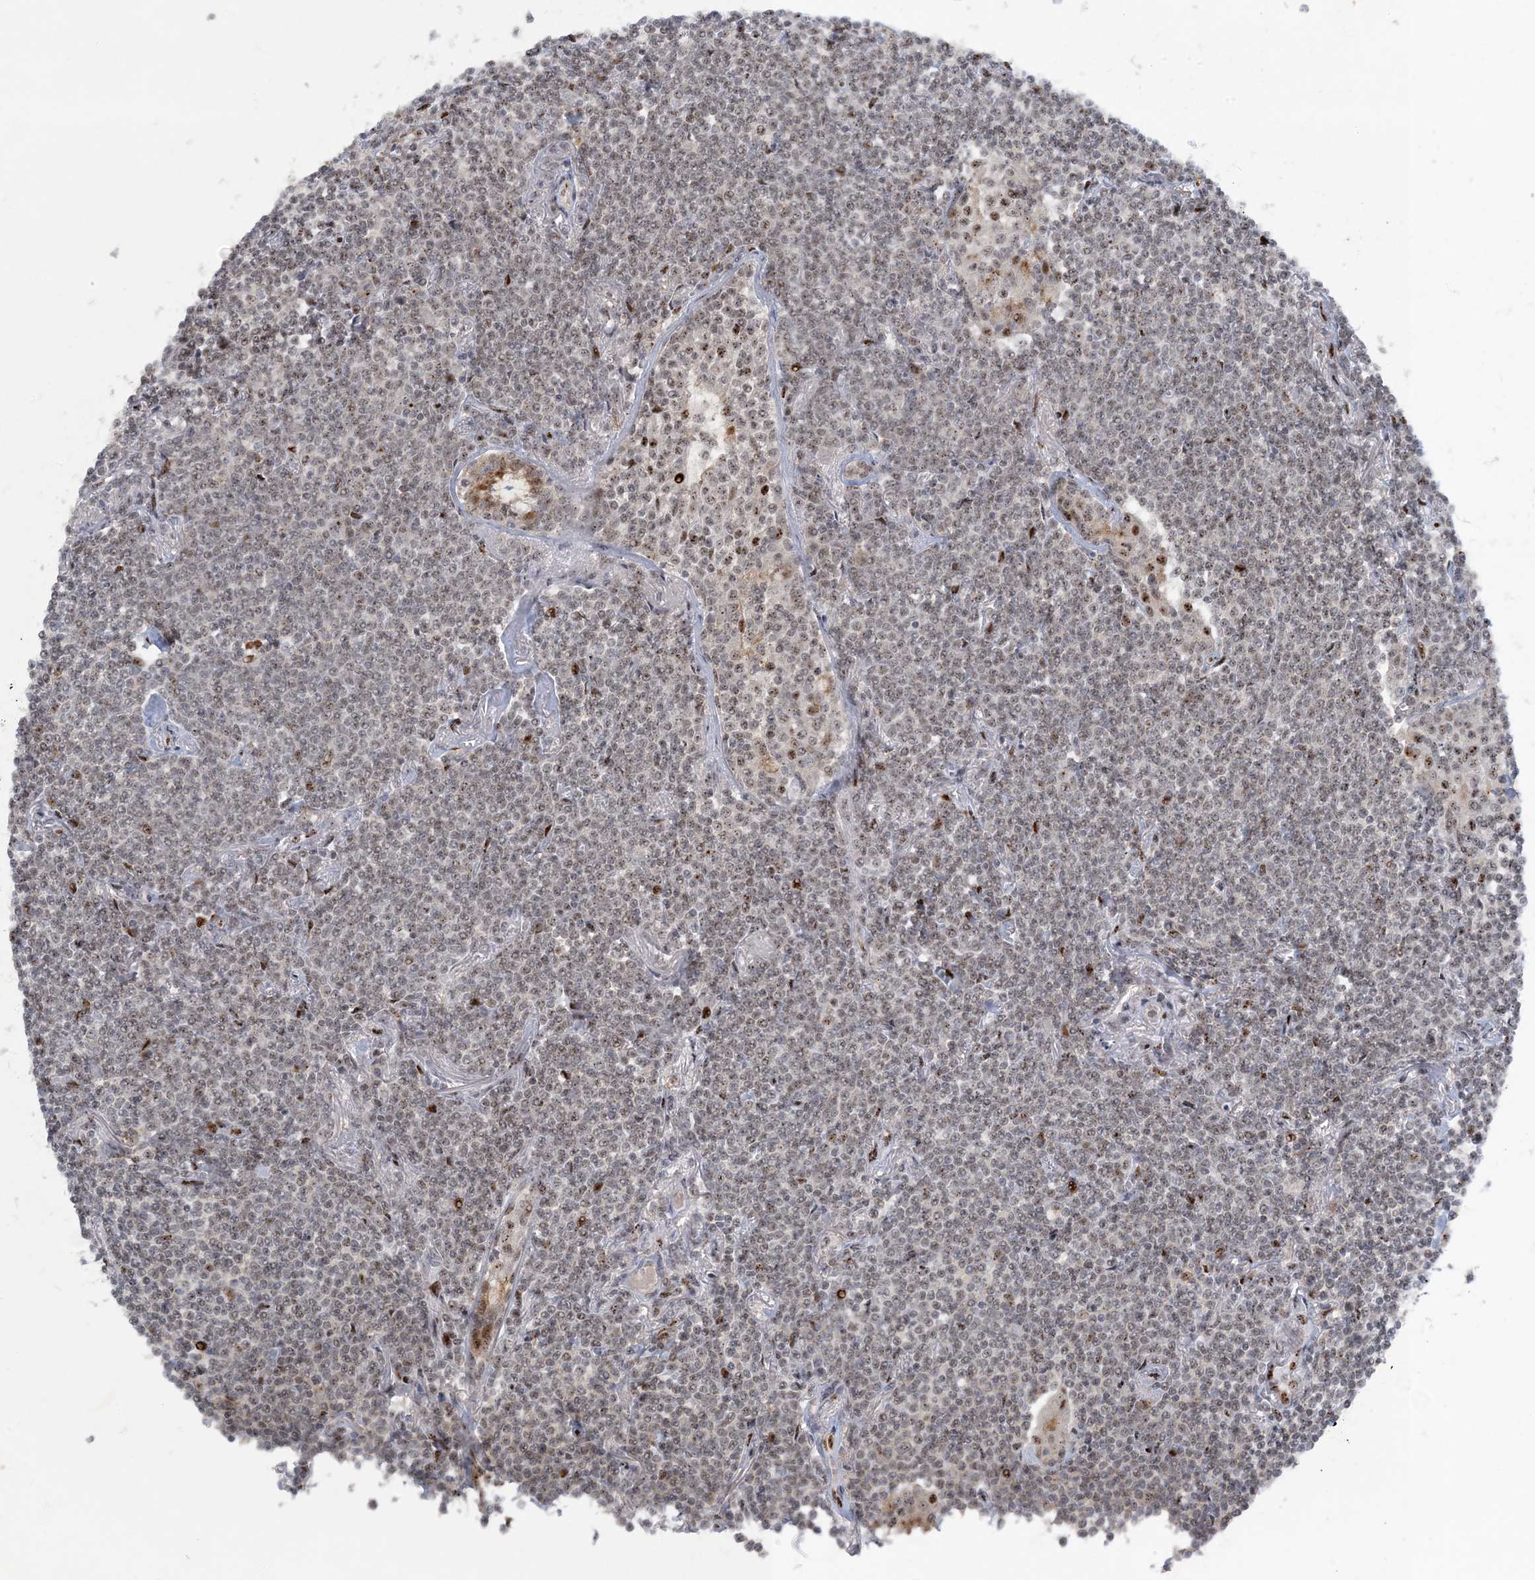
{"staining": {"intensity": "weak", "quantity": "25%-75%", "location": "nuclear"}, "tissue": "lymphoma", "cell_type": "Tumor cells", "image_type": "cancer", "snomed": [{"axis": "morphology", "description": "Malignant lymphoma, non-Hodgkin's type, Low grade"}, {"axis": "topography", "description": "Lung"}], "caption": "Lymphoma tissue reveals weak nuclear expression in approximately 25%-75% of tumor cells", "gene": "MBD1", "patient": {"sex": "female", "age": 71}}